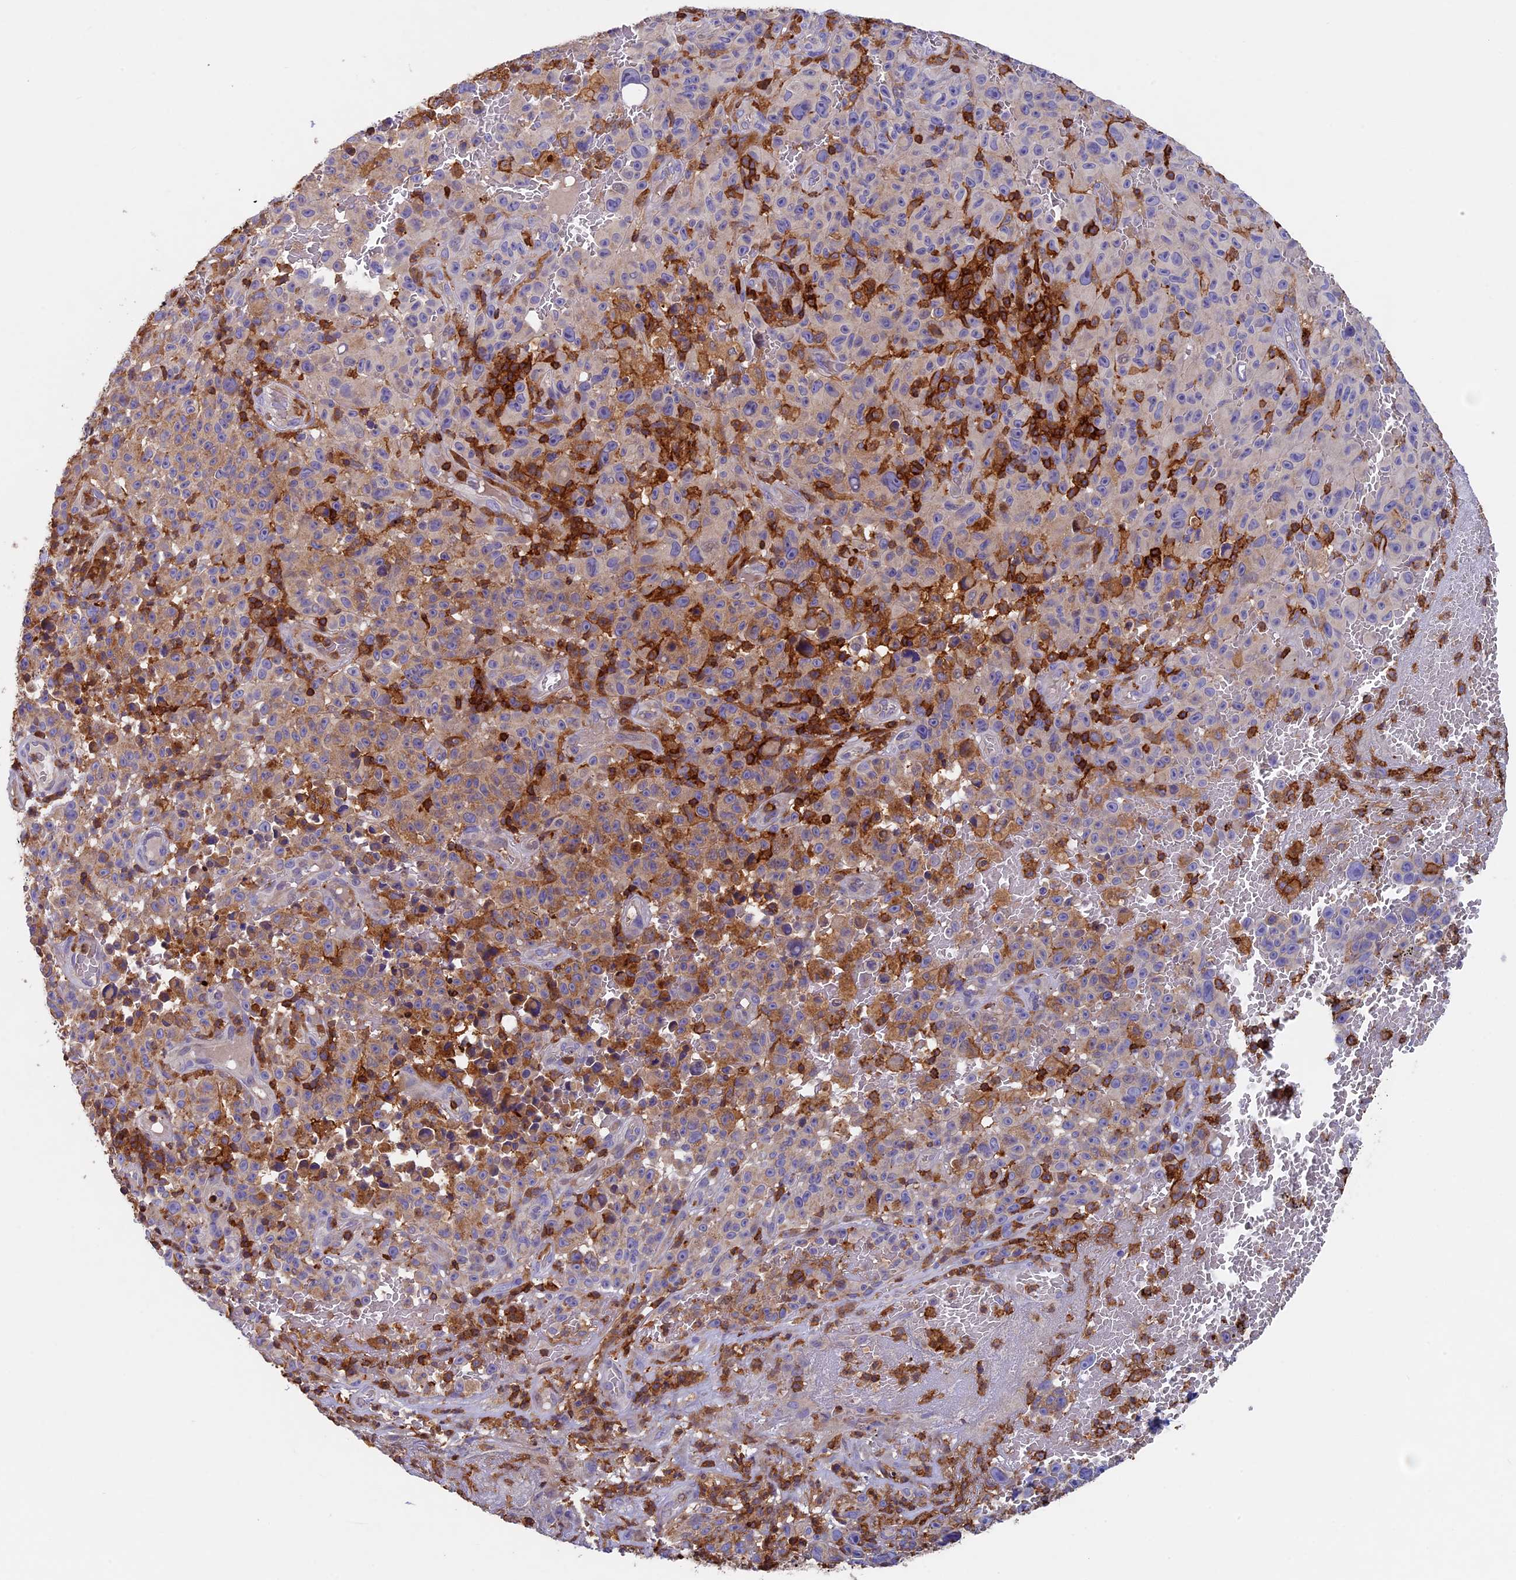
{"staining": {"intensity": "weak", "quantity": "<25%", "location": "cytoplasmic/membranous"}, "tissue": "melanoma", "cell_type": "Tumor cells", "image_type": "cancer", "snomed": [{"axis": "morphology", "description": "Malignant melanoma, NOS"}, {"axis": "topography", "description": "Skin"}], "caption": "Immunohistochemistry (IHC) image of neoplastic tissue: malignant melanoma stained with DAB (3,3'-diaminobenzidine) reveals no significant protein staining in tumor cells.", "gene": "ADAT1", "patient": {"sex": "female", "age": 82}}